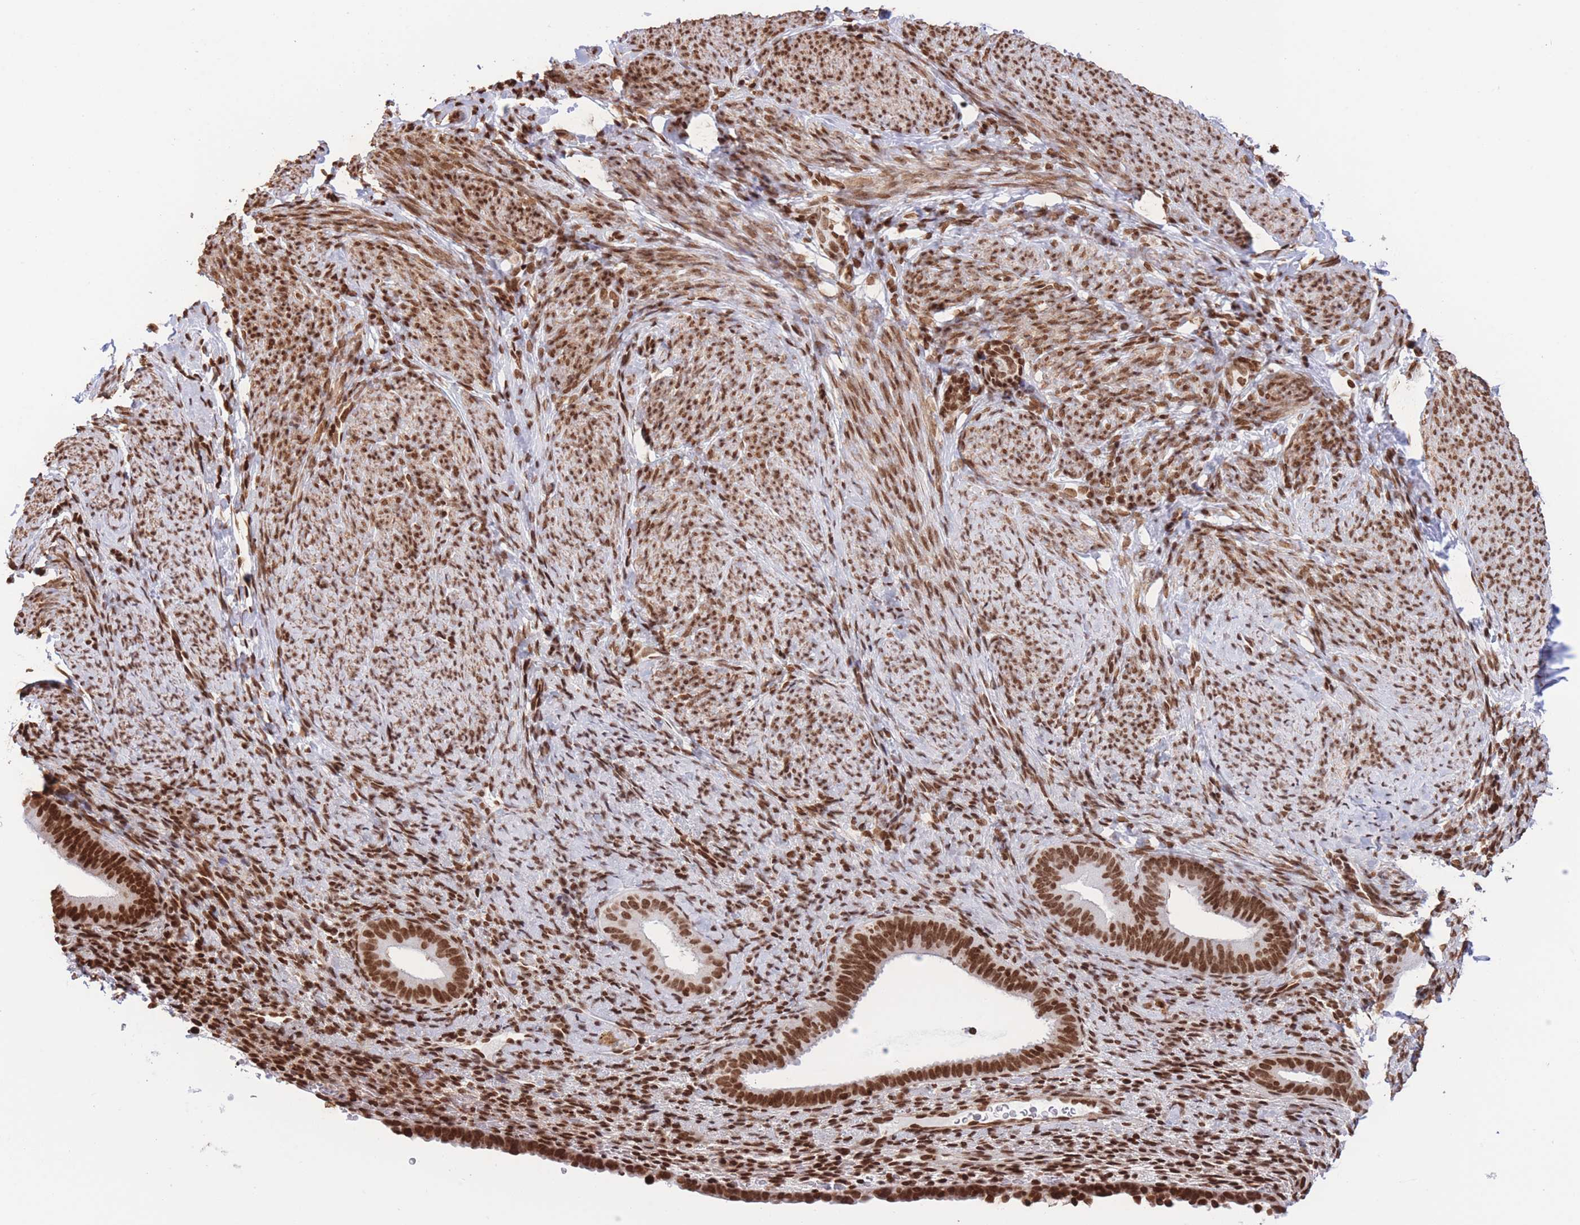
{"staining": {"intensity": "strong", "quantity": ">75%", "location": "nuclear"}, "tissue": "endometrium", "cell_type": "Cells in endometrial stroma", "image_type": "normal", "snomed": [{"axis": "morphology", "description": "Normal tissue, NOS"}, {"axis": "topography", "description": "Endometrium"}], "caption": "Immunohistochemical staining of unremarkable human endometrium reveals strong nuclear protein staining in approximately >75% of cells in endometrial stroma.", "gene": "H2BC10", "patient": {"sex": "female", "age": 65}}